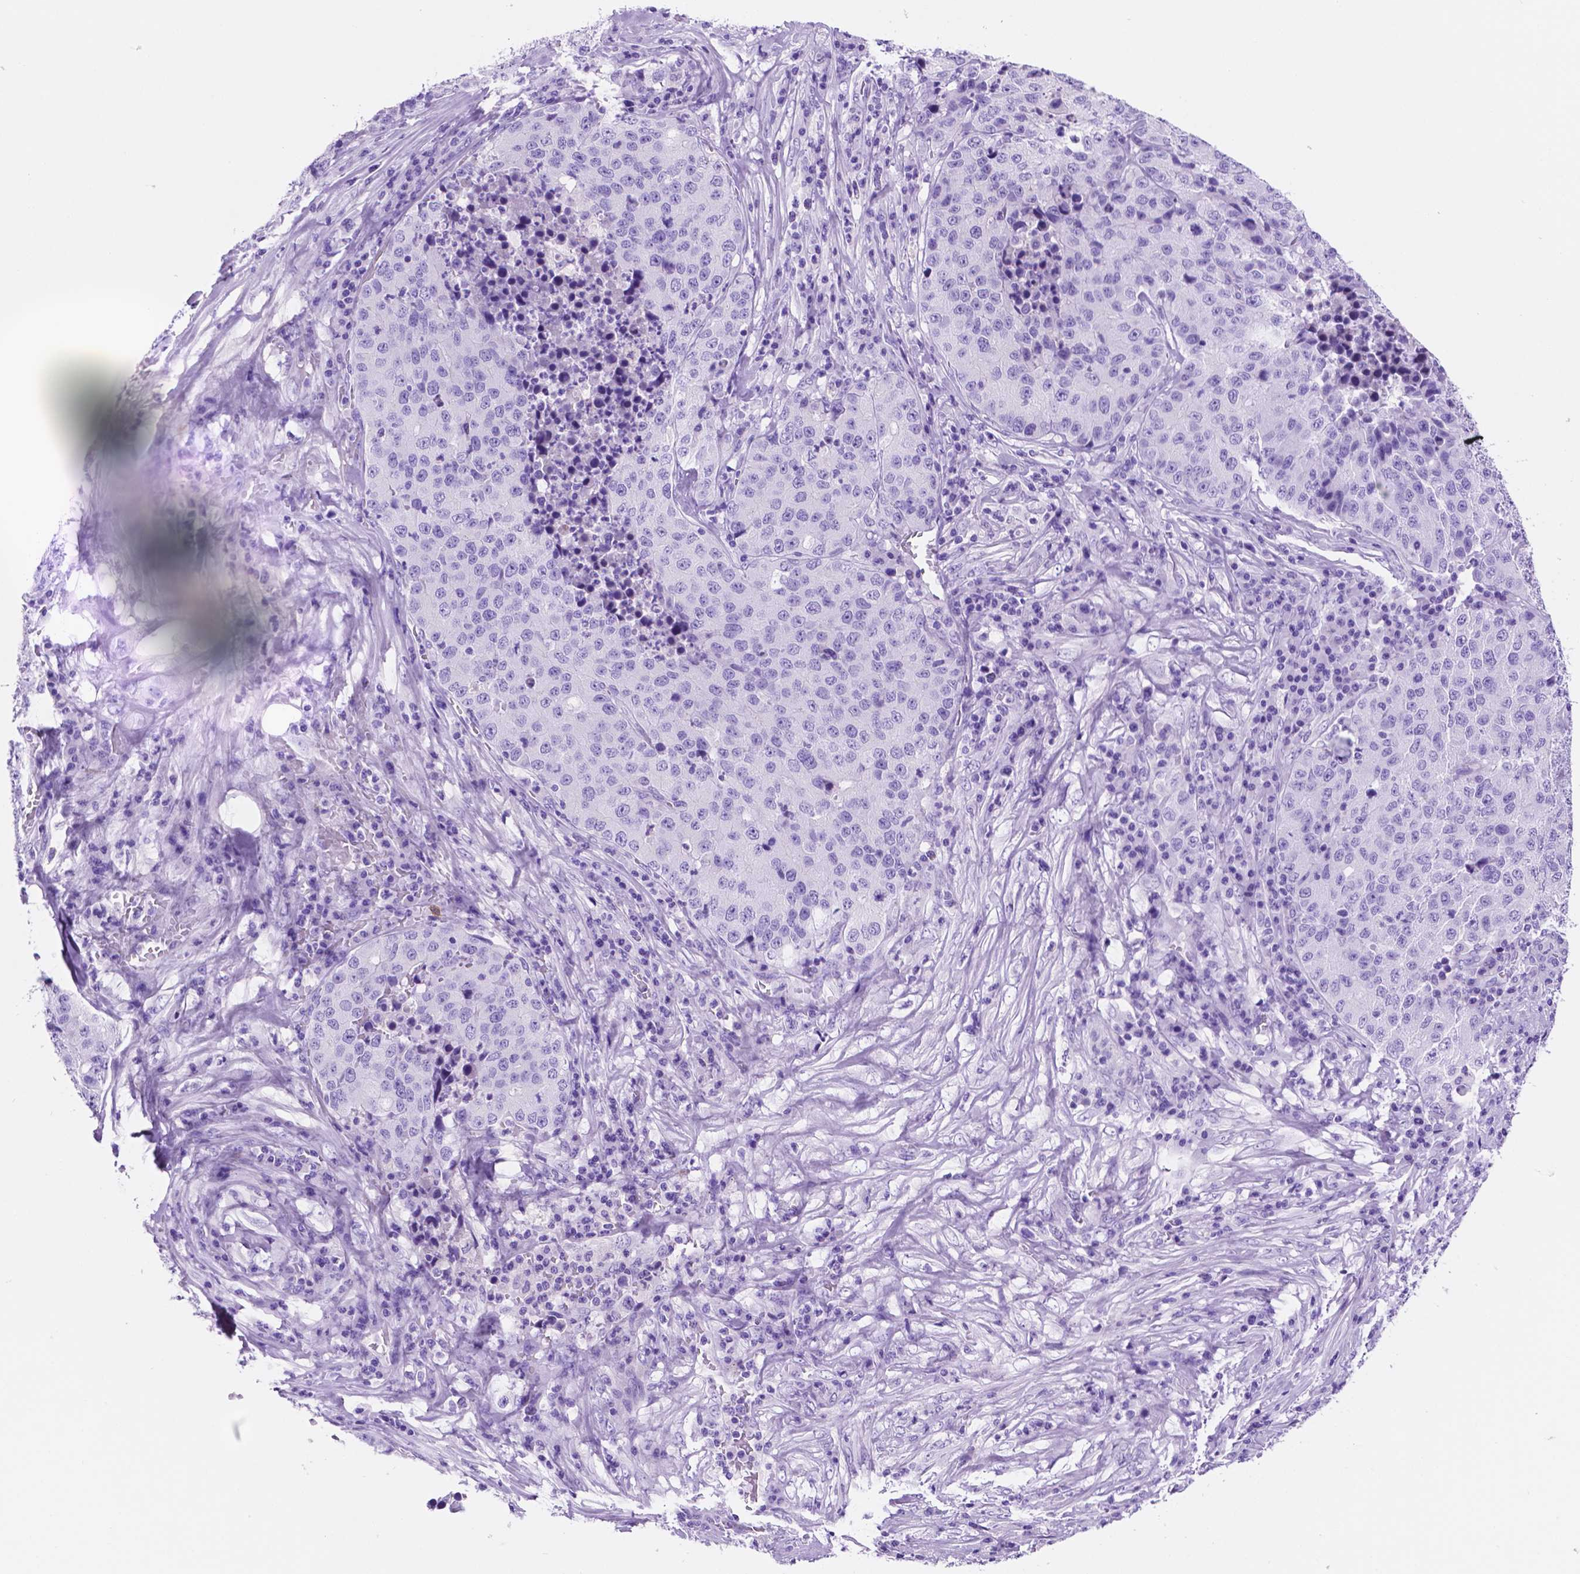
{"staining": {"intensity": "negative", "quantity": "none", "location": "none"}, "tissue": "stomach cancer", "cell_type": "Tumor cells", "image_type": "cancer", "snomed": [{"axis": "morphology", "description": "Adenocarcinoma, NOS"}, {"axis": "topography", "description": "Stomach"}], "caption": "This is an IHC histopathology image of adenocarcinoma (stomach). There is no staining in tumor cells.", "gene": "FOXB2", "patient": {"sex": "male", "age": 71}}